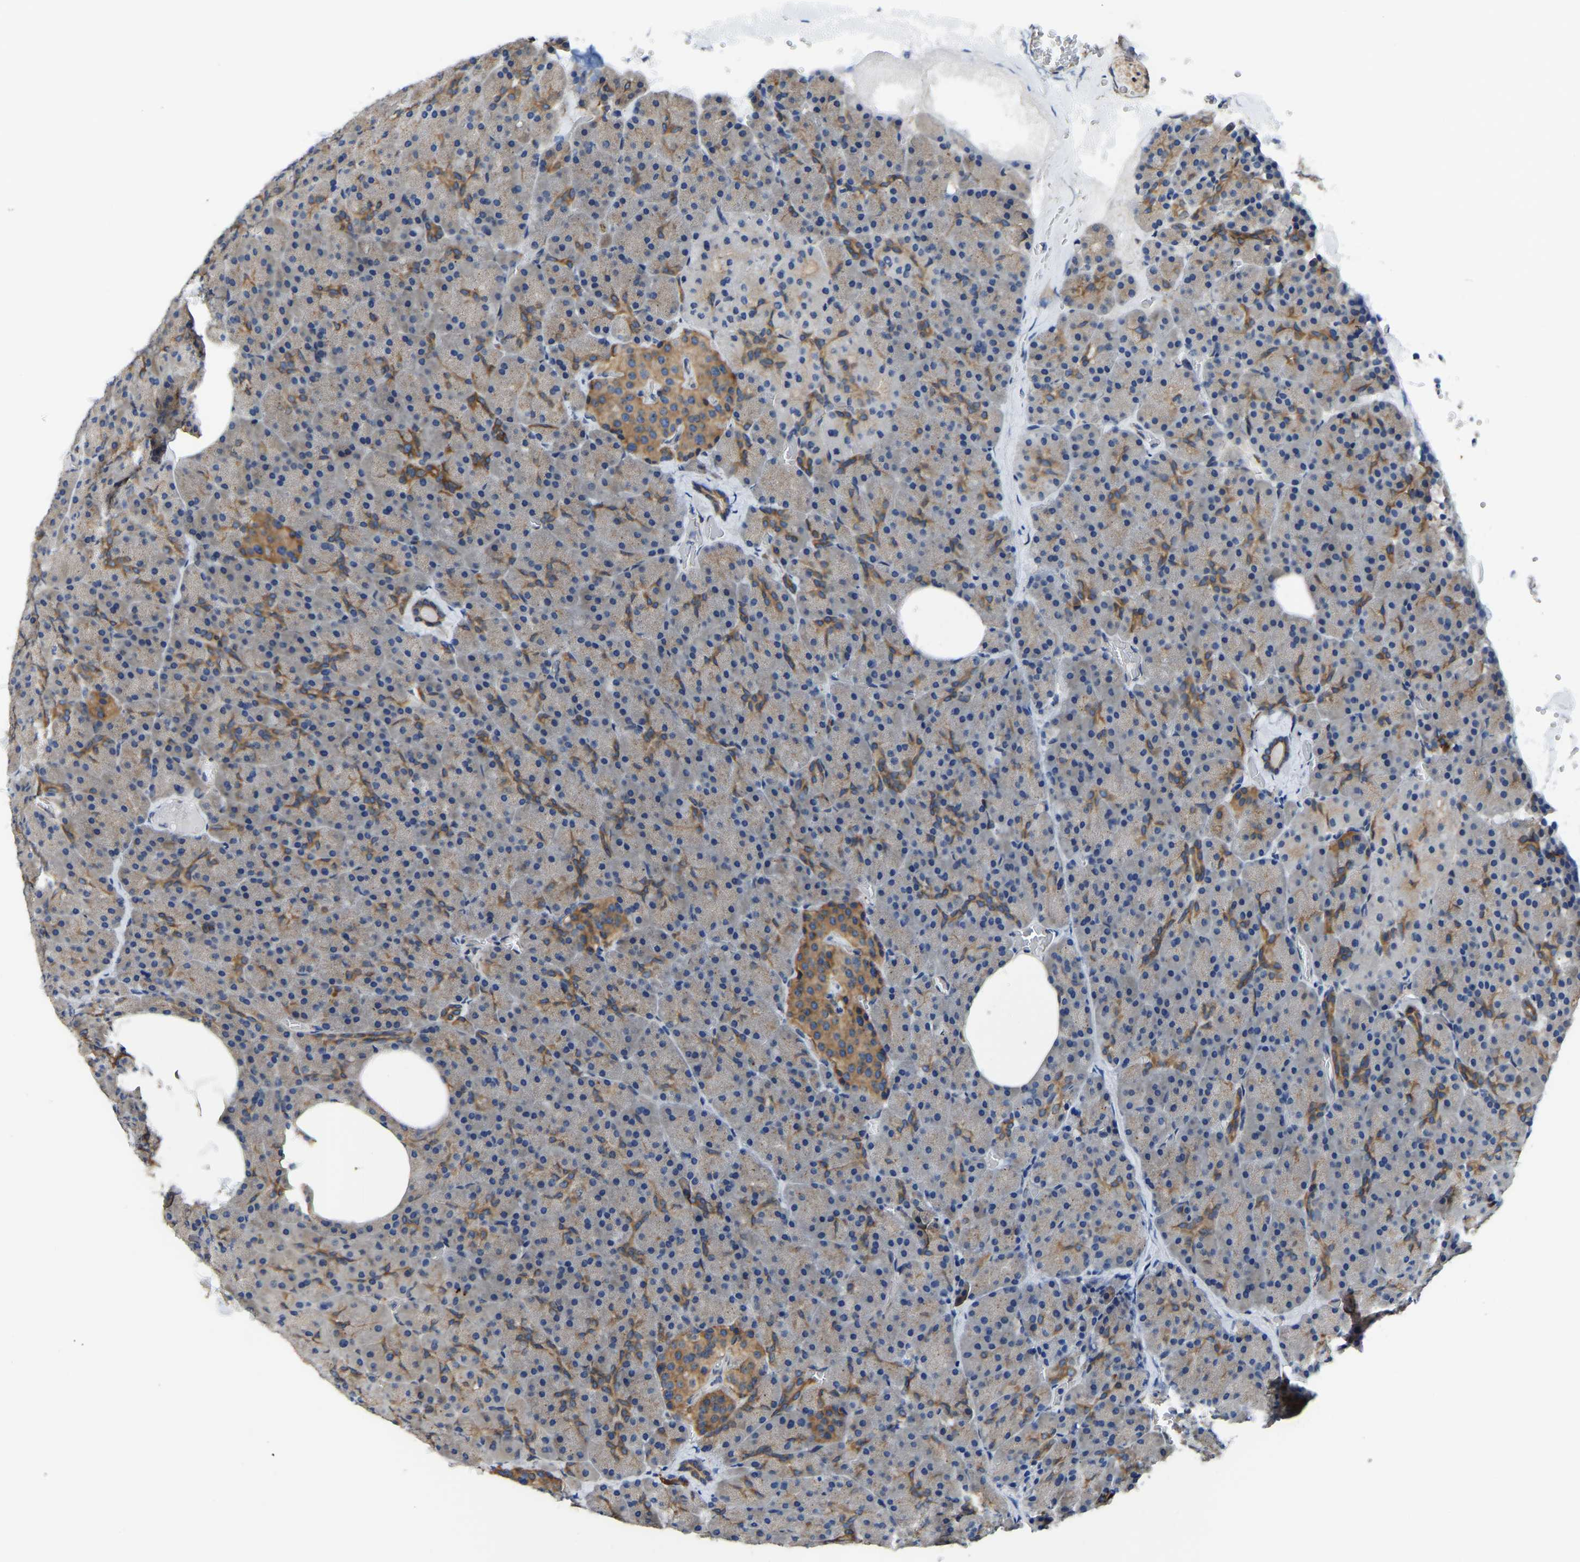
{"staining": {"intensity": "moderate", "quantity": "25%-75%", "location": "cytoplasmic/membranous"}, "tissue": "pancreas", "cell_type": "Exocrine glandular cells", "image_type": "normal", "snomed": [{"axis": "morphology", "description": "Normal tissue, NOS"}, {"axis": "morphology", "description": "Carcinoid, malignant, NOS"}, {"axis": "topography", "description": "Pancreas"}], "caption": "Moderate cytoplasmic/membranous expression for a protein is present in about 25%-75% of exocrine glandular cells of normal pancreas using immunohistochemistry.", "gene": "ARL6IP5", "patient": {"sex": "female", "age": 35}}